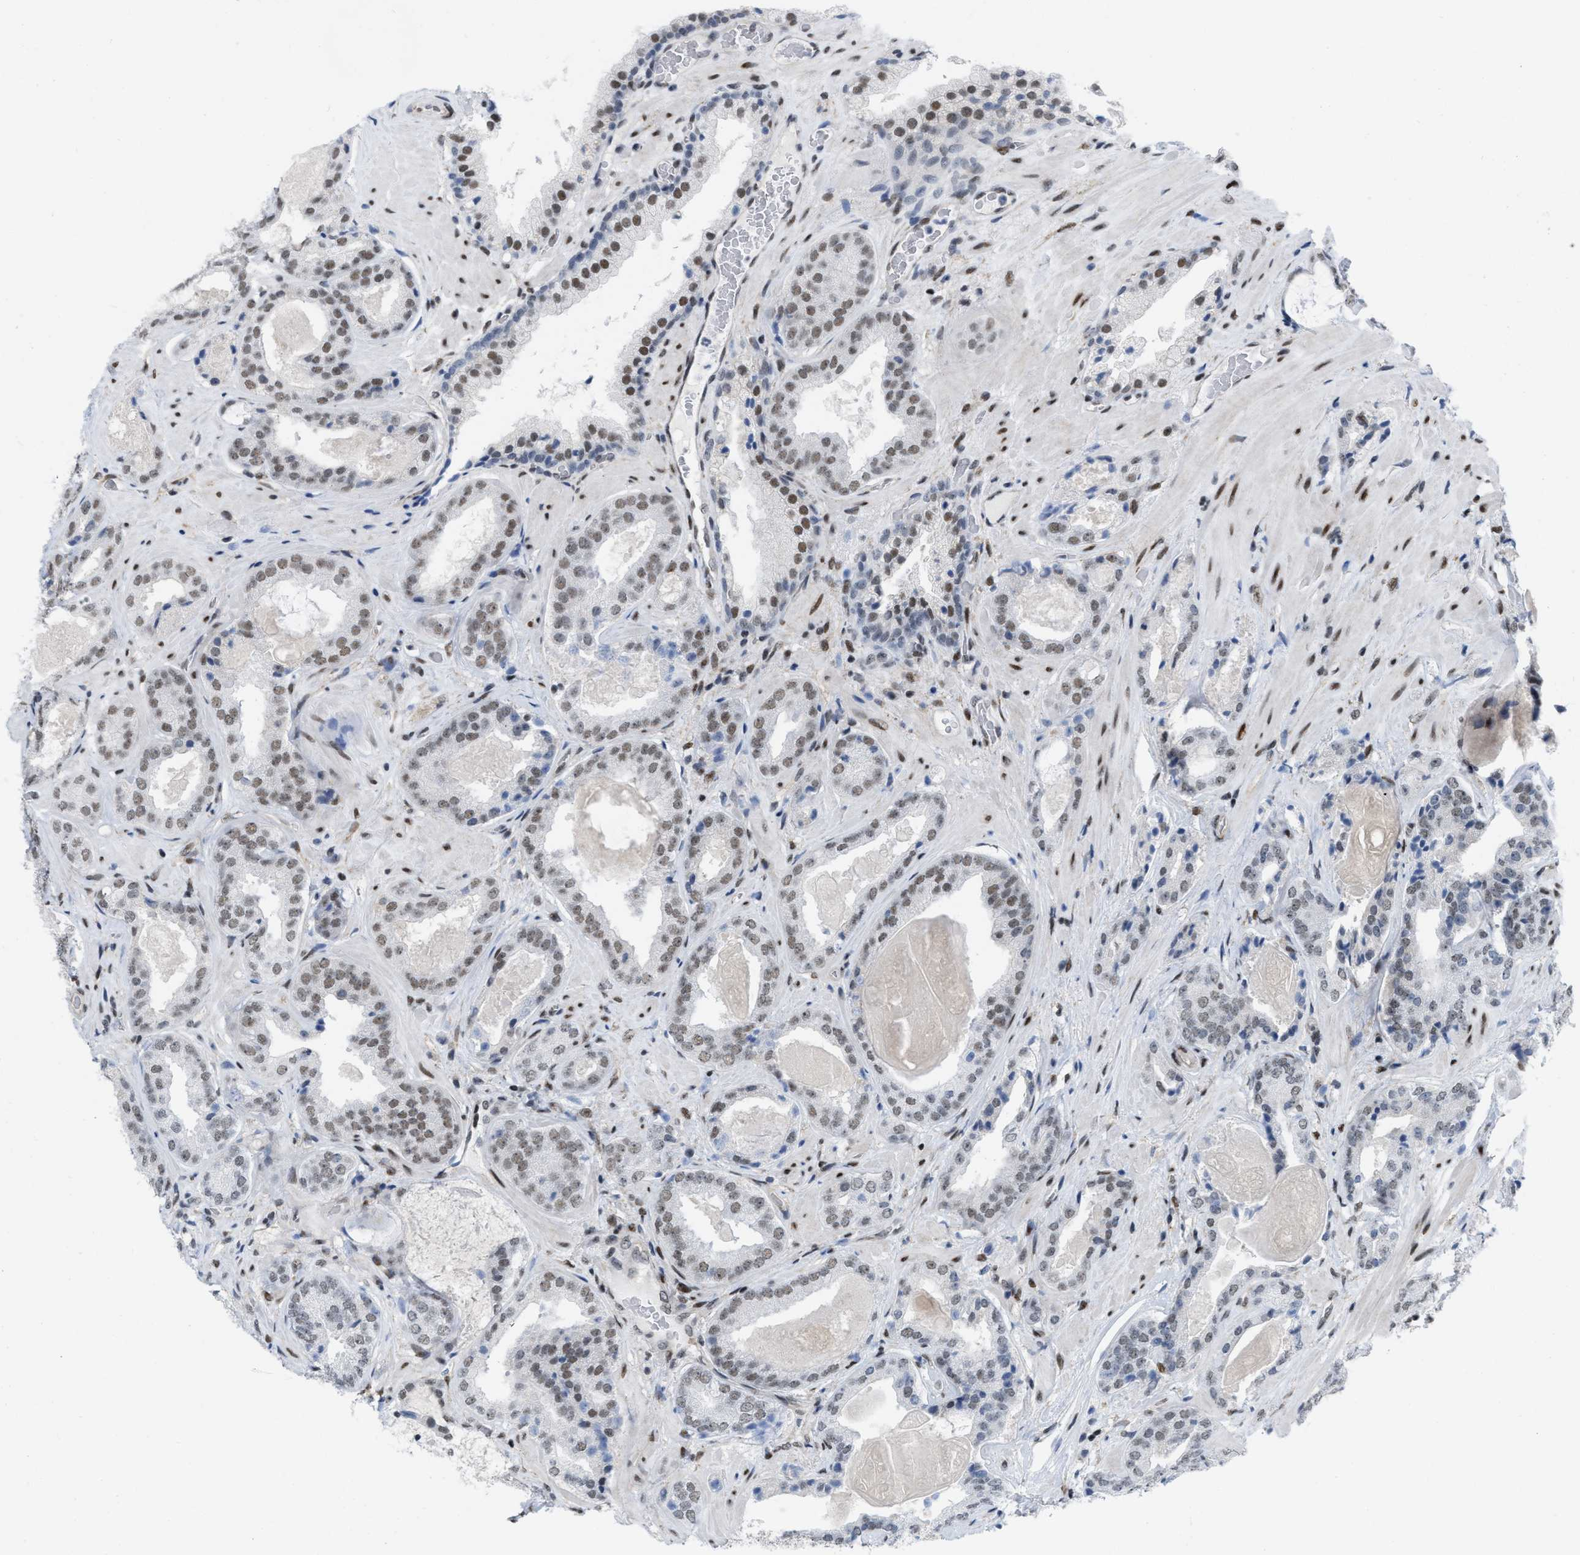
{"staining": {"intensity": "weak", "quantity": ">75%", "location": "nuclear"}, "tissue": "prostate cancer", "cell_type": "Tumor cells", "image_type": "cancer", "snomed": [{"axis": "morphology", "description": "Adenocarcinoma, Low grade"}, {"axis": "topography", "description": "Prostate"}], "caption": "A histopathology image of prostate cancer (adenocarcinoma (low-grade)) stained for a protein demonstrates weak nuclear brown staining in tumor cells. (Stains: DAB in brown, nuclei in blue, Microscopy: brightfield microscopy at high magnification).", "gene": "MIER1", "patient": {"sex": "male", "age": 71}}